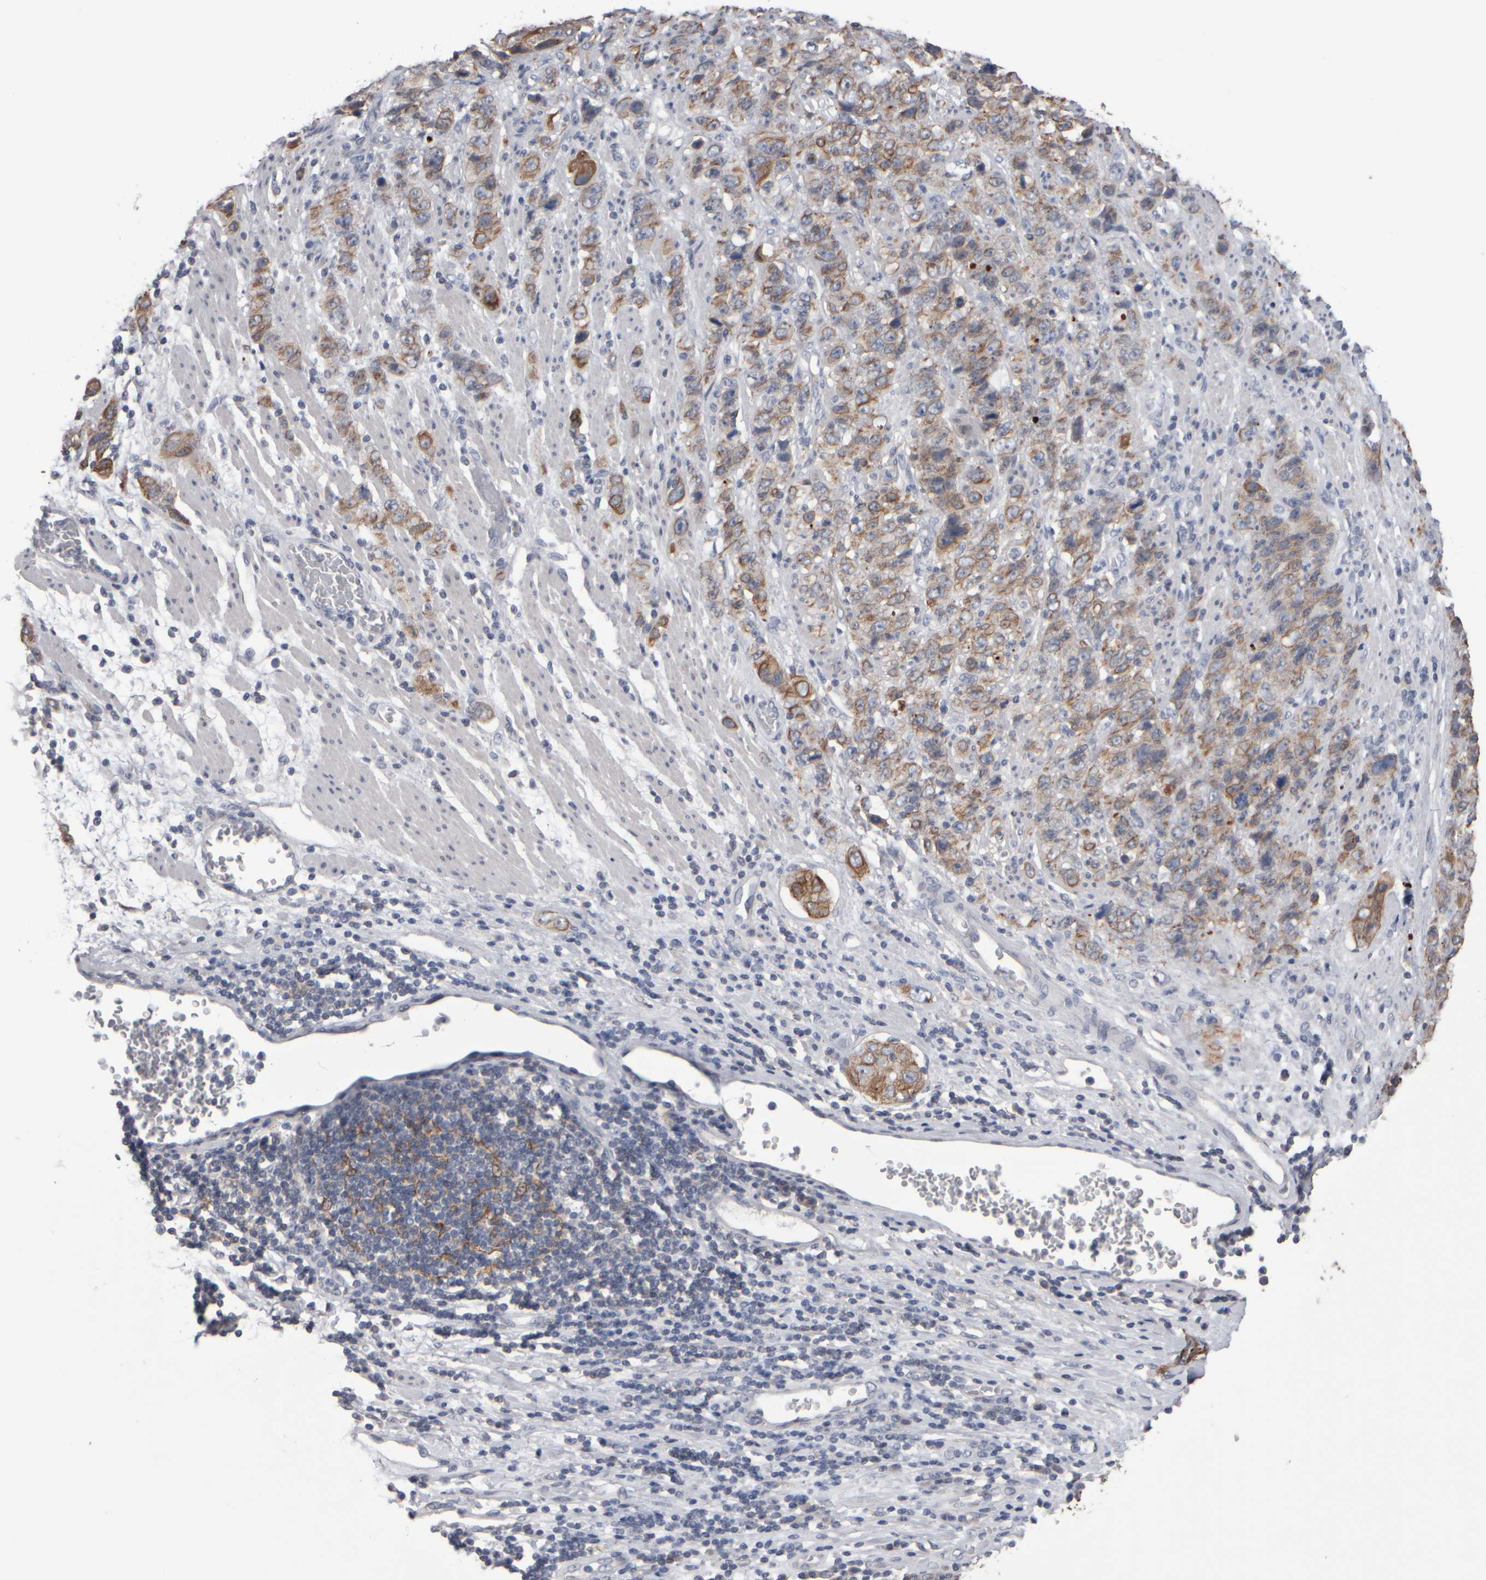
{"staining": {"intensity": "moderate", "quantity": ">75%", "location": "cytoplasmic/membranous"}, "tissue": "stomach cancer", "cell_type": "Tumor cells", "image_type": "cancer", "snomed": [{"axis": "morphology", "description": "Adenocarcinoma, NOS"}, {"axis": "topography", "description": "Stomach"}], "caption": "IHC of stomach cancer shows medium levels of moderate cytoplasmic/membranous positivity in approximately >75% of tumor cells. (DAB IHC, brown staining for protein, blue staining for nuclei).", "gene": "EPHX2", "patient": {"sex": "male", "age": 48}}